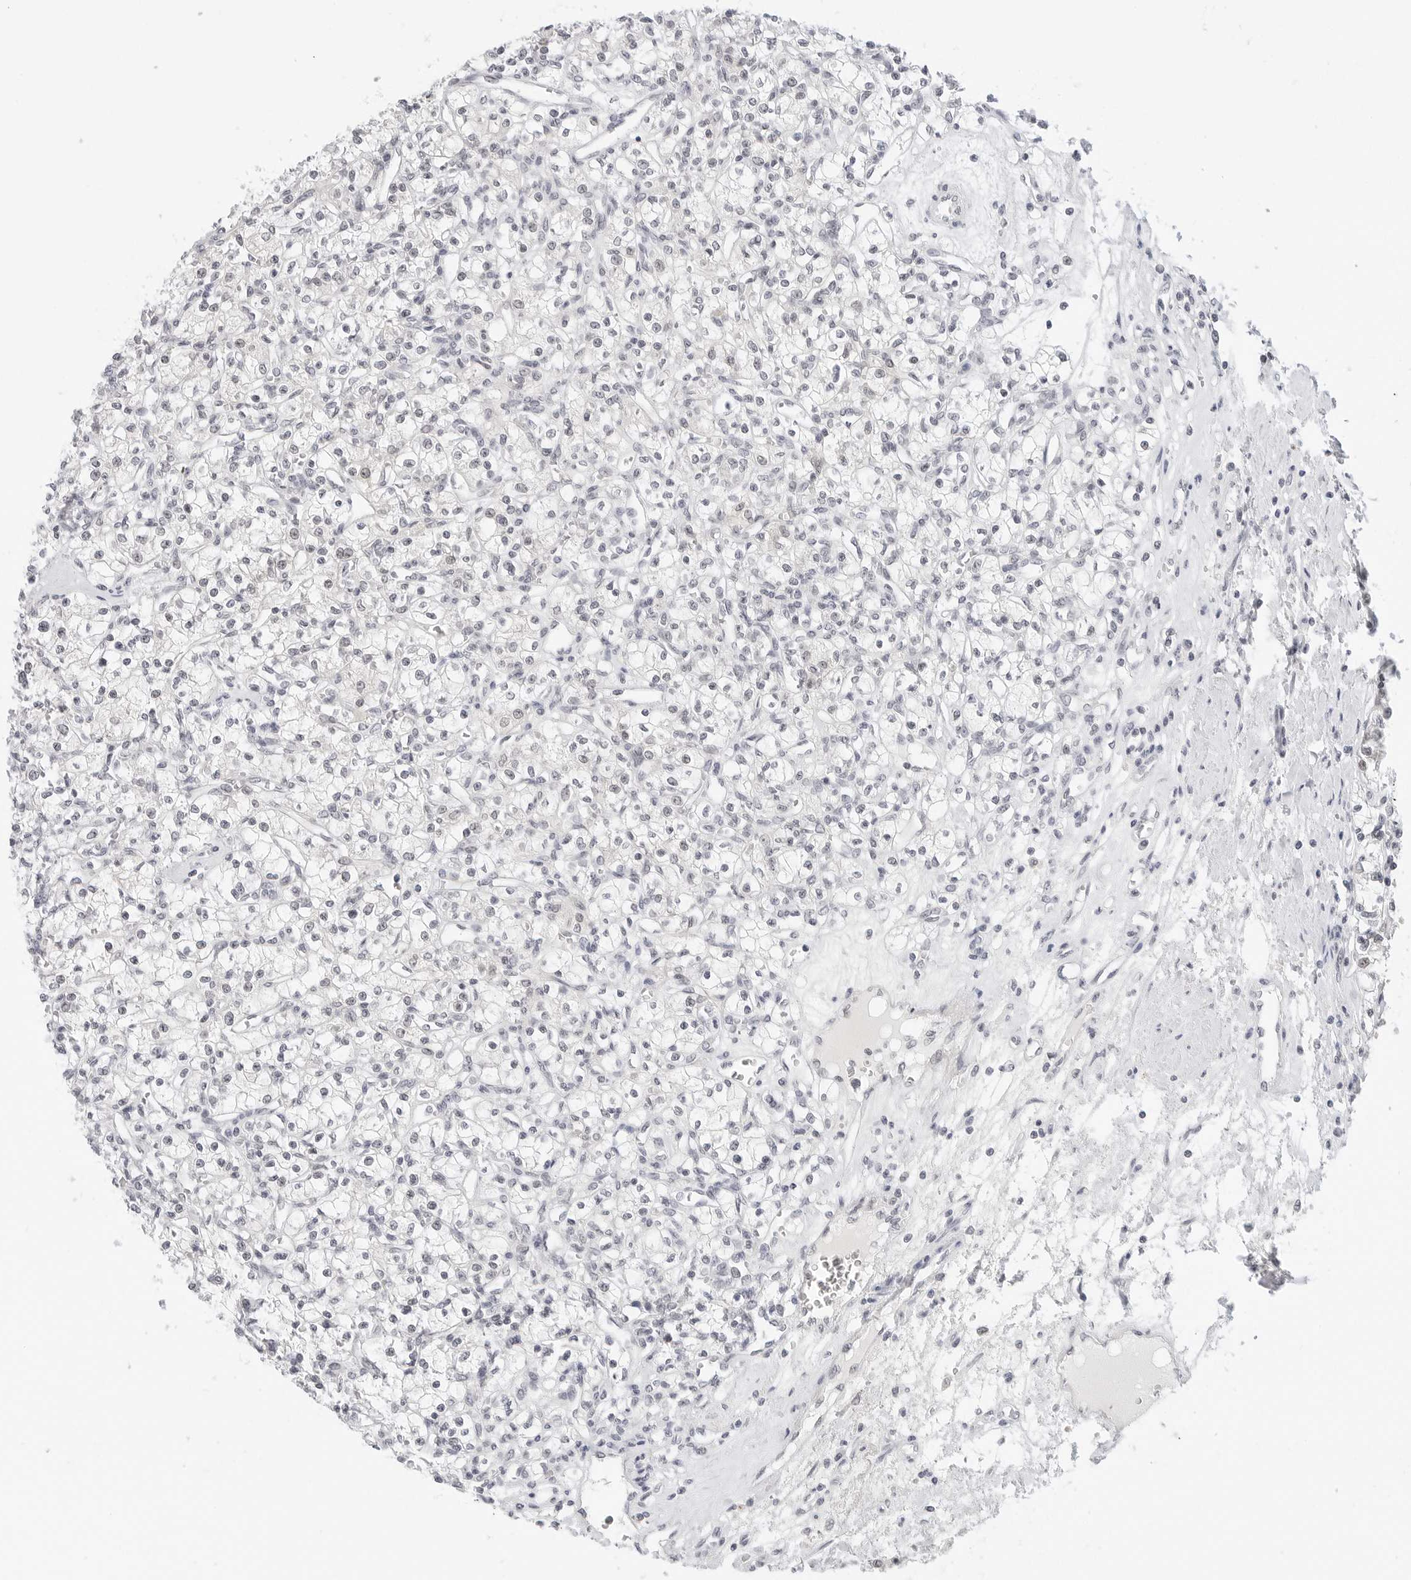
{"staining": {"intensity": "negative", "quantity": "none", "location": "none"}, "tissue": "renal cancer", "cell_type": "Tumor cells", "image_type": "cancer", "snomed": [{"axis": "morphology", "description": "Adenocarcinoma, NOS"}, {"axis": "topography", "description": "Kidney"}], "caption": "An image of human renal cancer is negative for staining in tumor cells.", "gene": "TSEN2", "patient": {"sex": "female", "age": 59}}